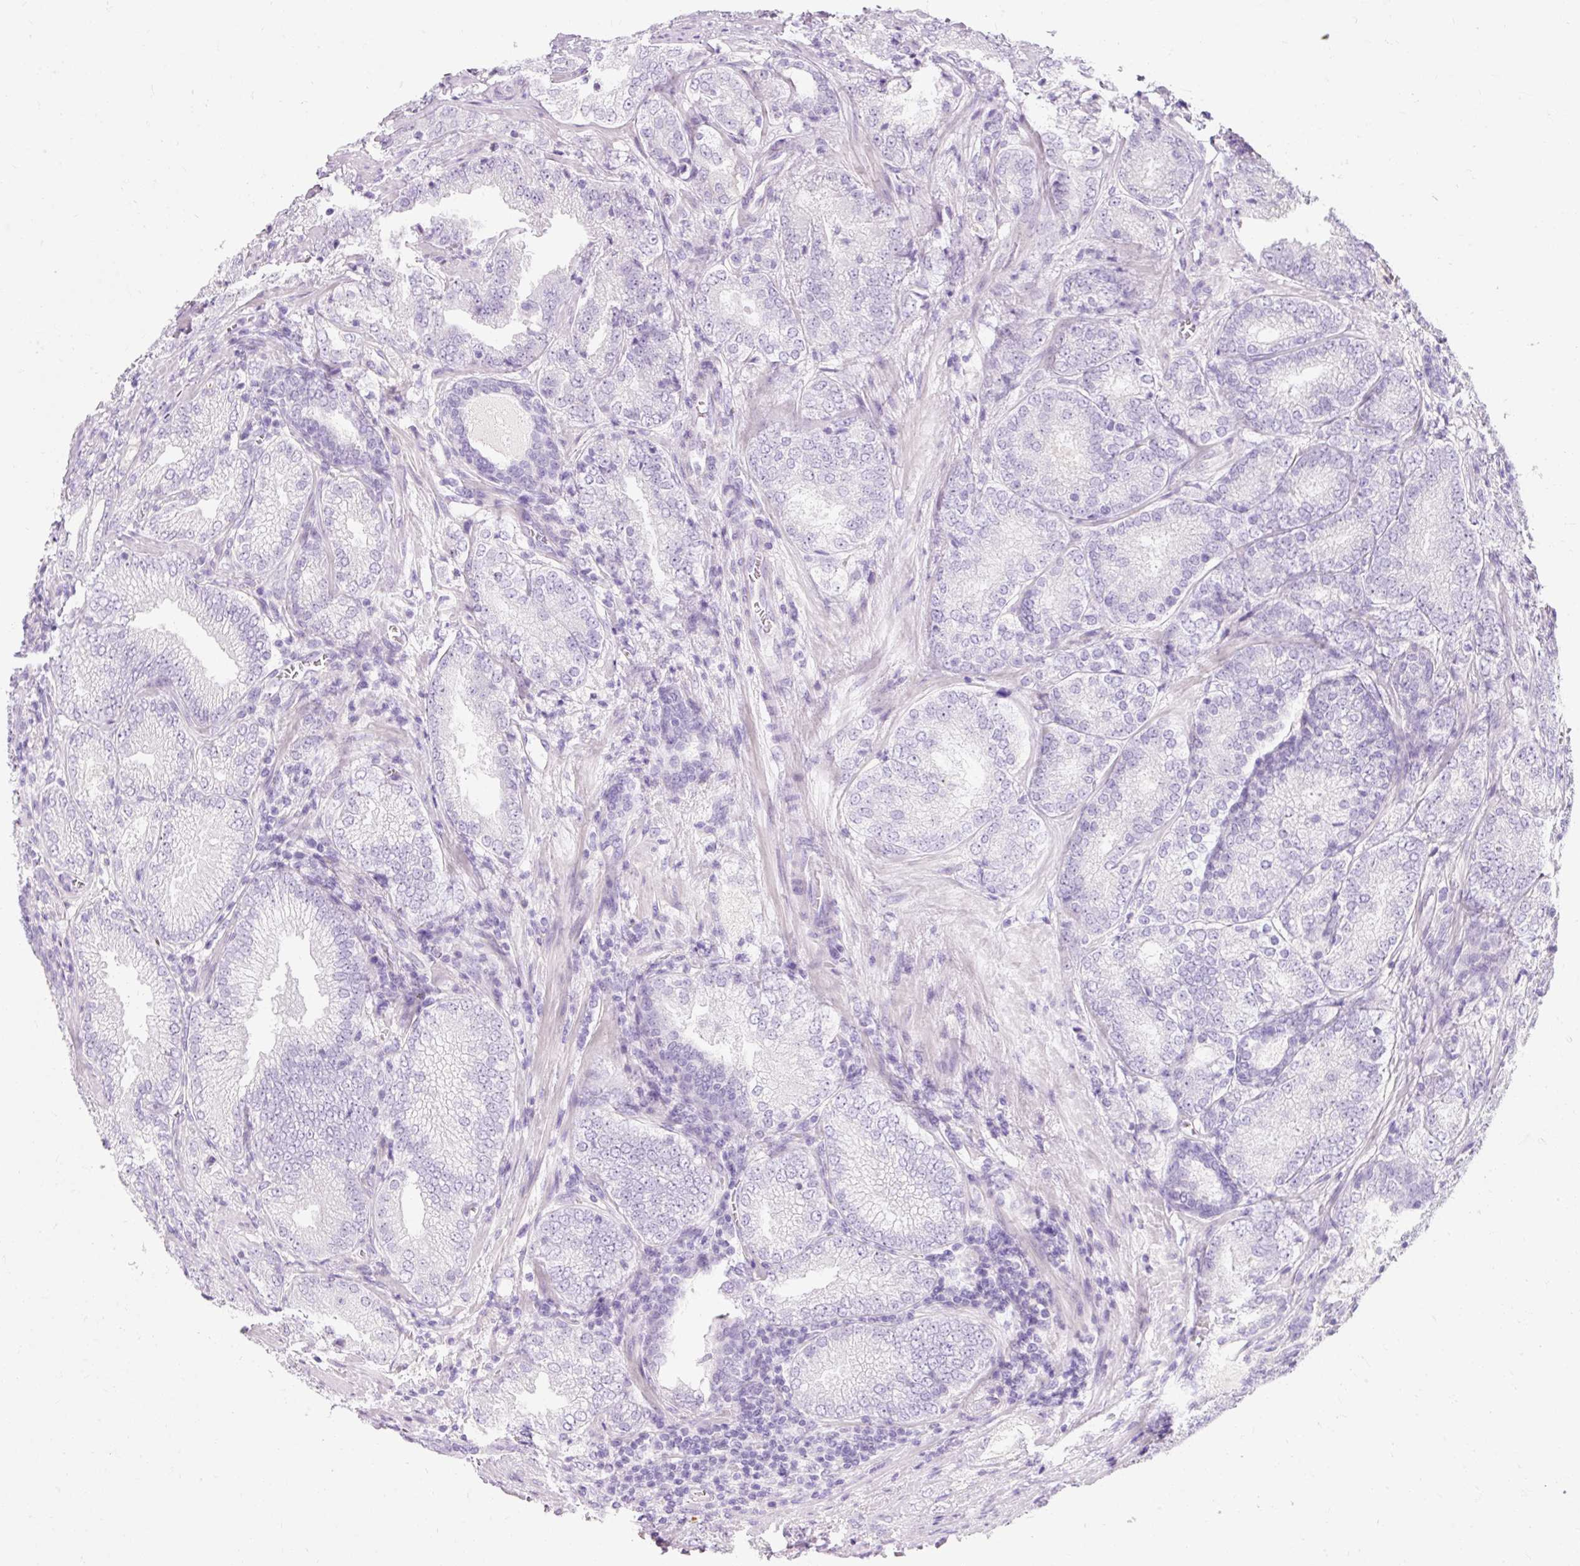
{"staining": {"intensity": "negative", "quantity": "none", "location": "none"}, "tissue": "prostate cancer", "cell_type": "Tumor cells", "image_type": "cancer", "snomed": [{"axis": "morphology", "description": "Adenocarcinoma, High grade"}, {"axis": "topography", "description": "Prostate"}], "caption": "Tumor cells show no significant protein expression in prostate adenocarcinoma (high-grade). The staining was performed using DAB to visualize the protein expression in brown, while the nuclei were stained in blue with hematoxylin (Magnification: 20x).", "gene": "TMEM213", "patient": {"sex": "male", "age": 63}}